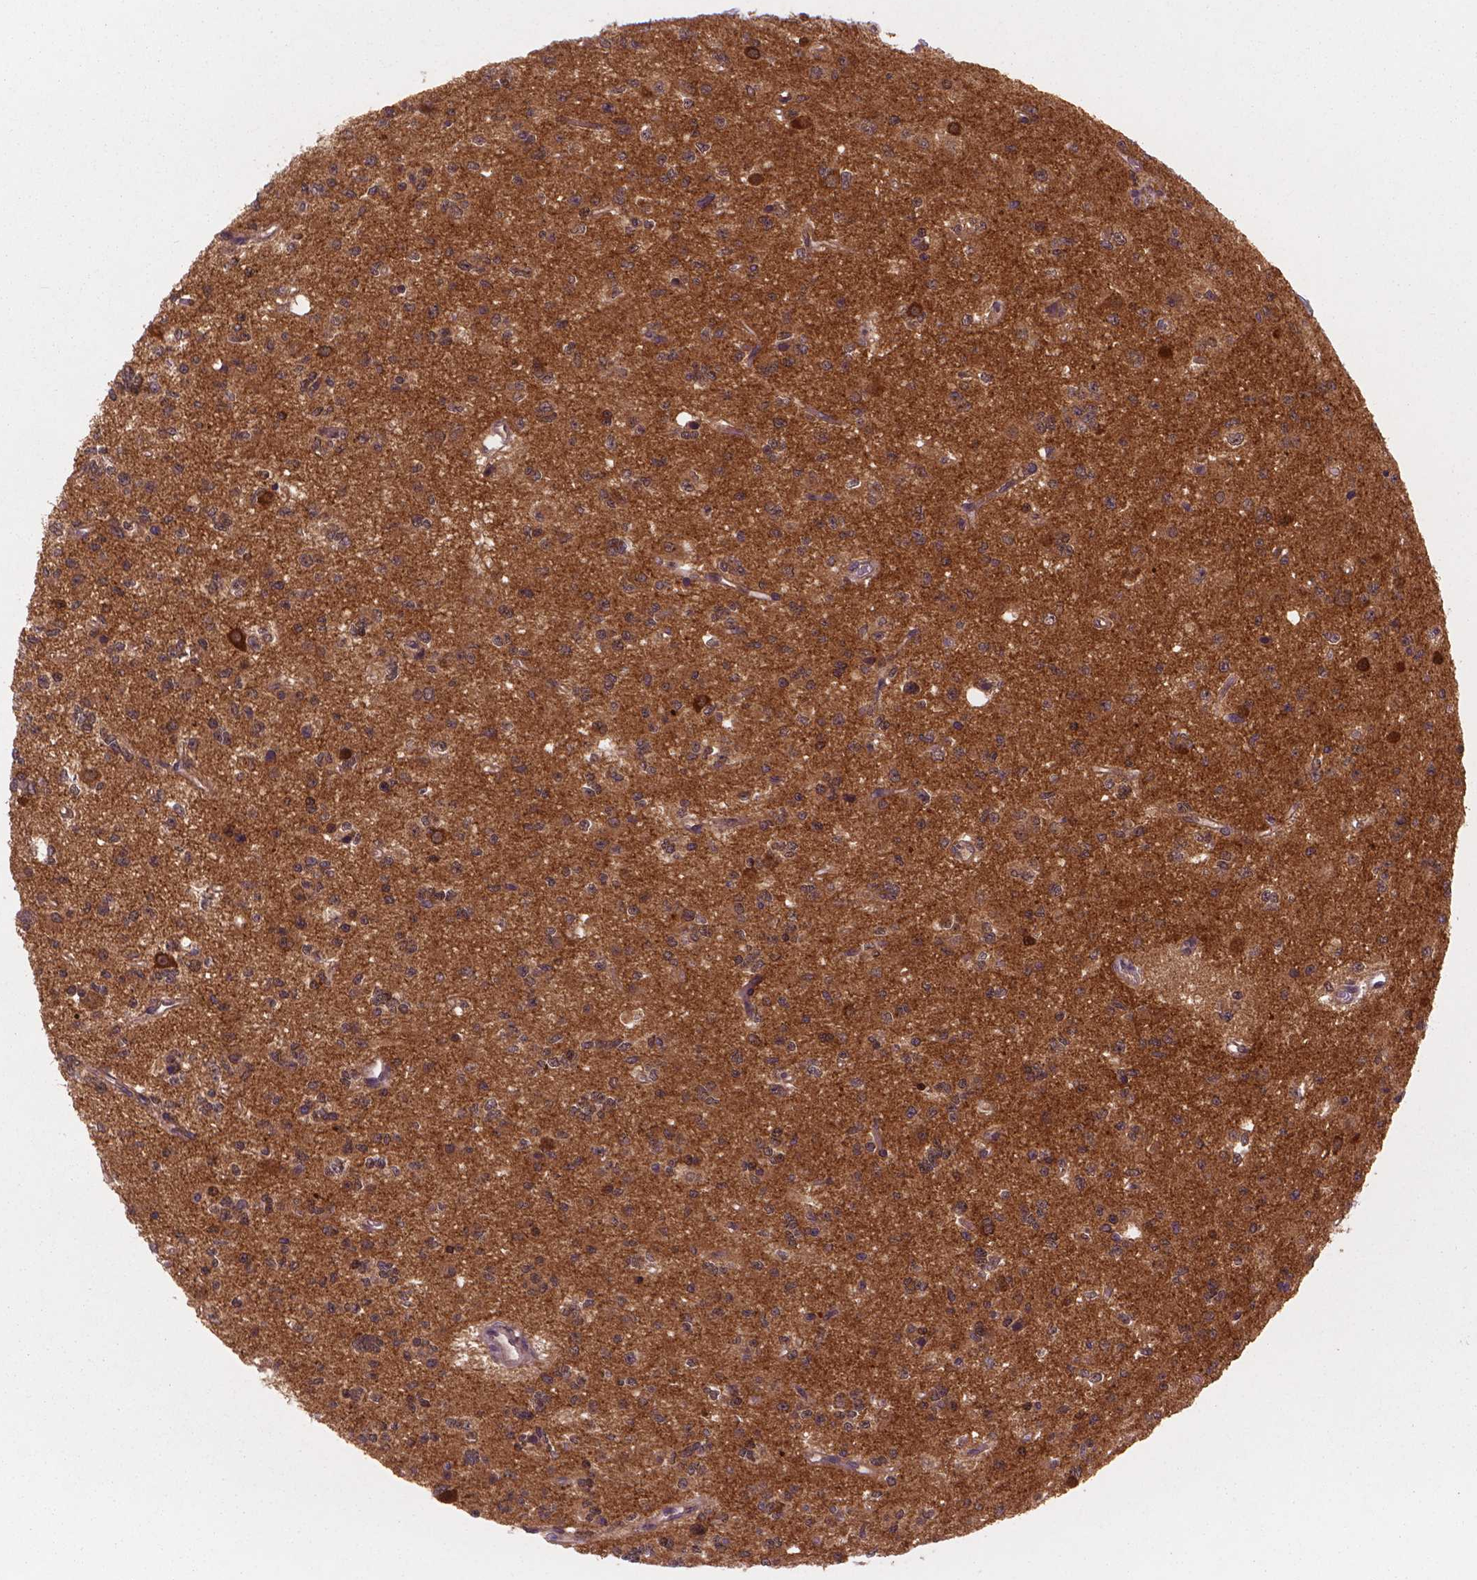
{"staining": {"intensity": "negative", "quantity": "none", "location": "none"}, "tissue": "glioma", "cell_type": "Tumor cells", "image_type": "cancer", "snomed": [{"axis": "morphology", "description": "Glioma, malignant, Low grade"}, {"axis": "topography", "description": "Brain"}], "caption": "IHC image of neoplastic tissue: human glioma stained with DAB displays no significant protein positivity in tumor cells.", "gene": "ENO2", "patient": {"sex": "female", "age": 45}}